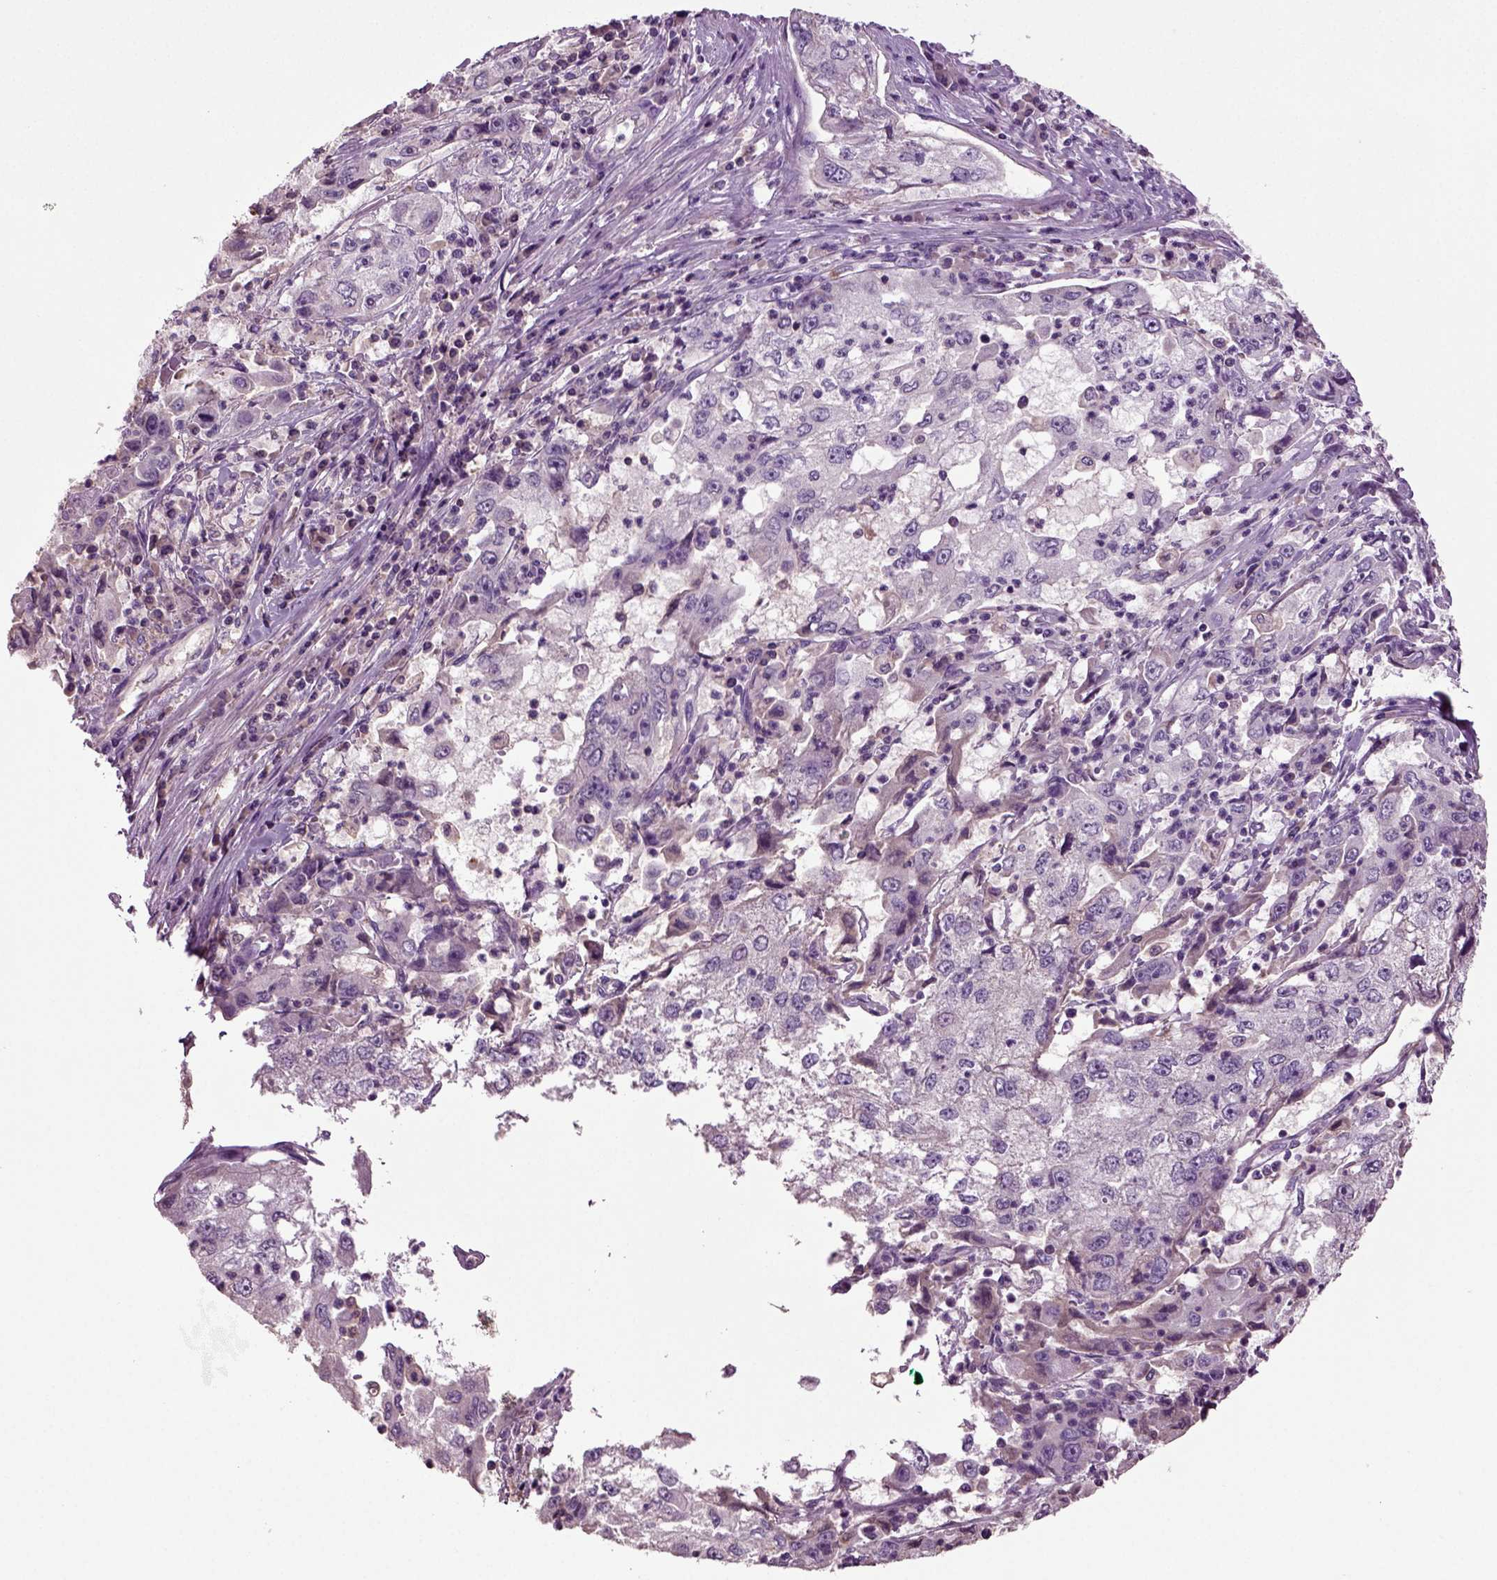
{"staining": {"intensity": "negative", "quantity": "none", "location": "none"}, "tissue": "cervical cancer", "cell_type": "Tumor cells", "image_type": "cancer", "snomed": [{"axis": "morphology", "description": "Squamous cell carcinoma, NOS"}, {"axis": "topography", "description": "Cervix"}], "caption": "There is no significant positivity in tumor cells of cervical cancer.", "gene": "DEFB118", "patient": {"sex": "female", "age": 36}}